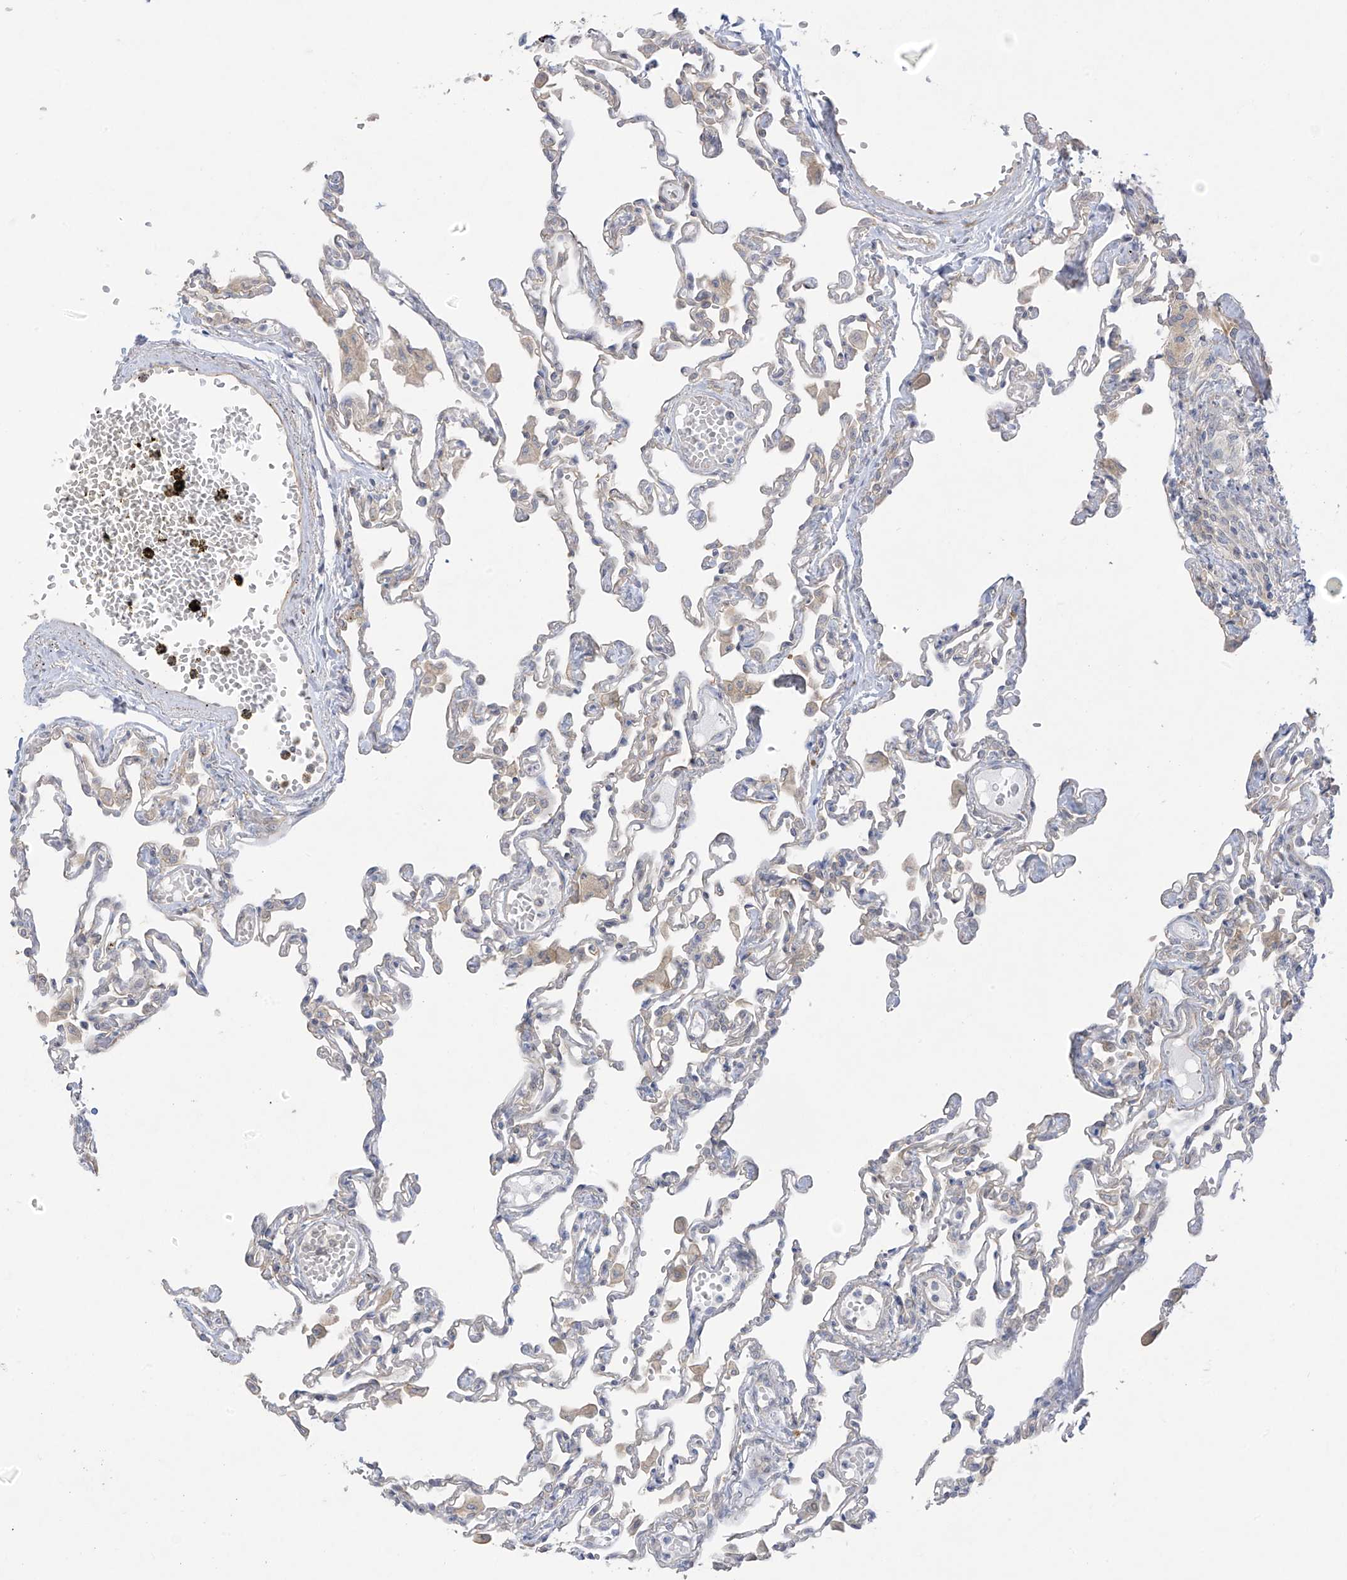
{"staining": {"intensity": "weak", "quantity": "<25%", "location": "cytoplasmic/membranous"}, "tissue": "lung", "cell_type": "Alveolar cells", "image_type": "normal", "snomed": [{"axis": "morphology", "description": "Normal tissue, NOS"}, {"axis": "topography", "description": "Bronchus"}, {"axis": "topography", "description": "Lung"}], "caption": "Benign lung was stained to show a protein in brown. There is no significant staining in alveolar cells. (DAB (3,3'-diaminobenzidine) immunohistochemistry with hematoxylin counter stain).", "gene": "EIPR1", "patient": {"sex": "female", "age": 49}}